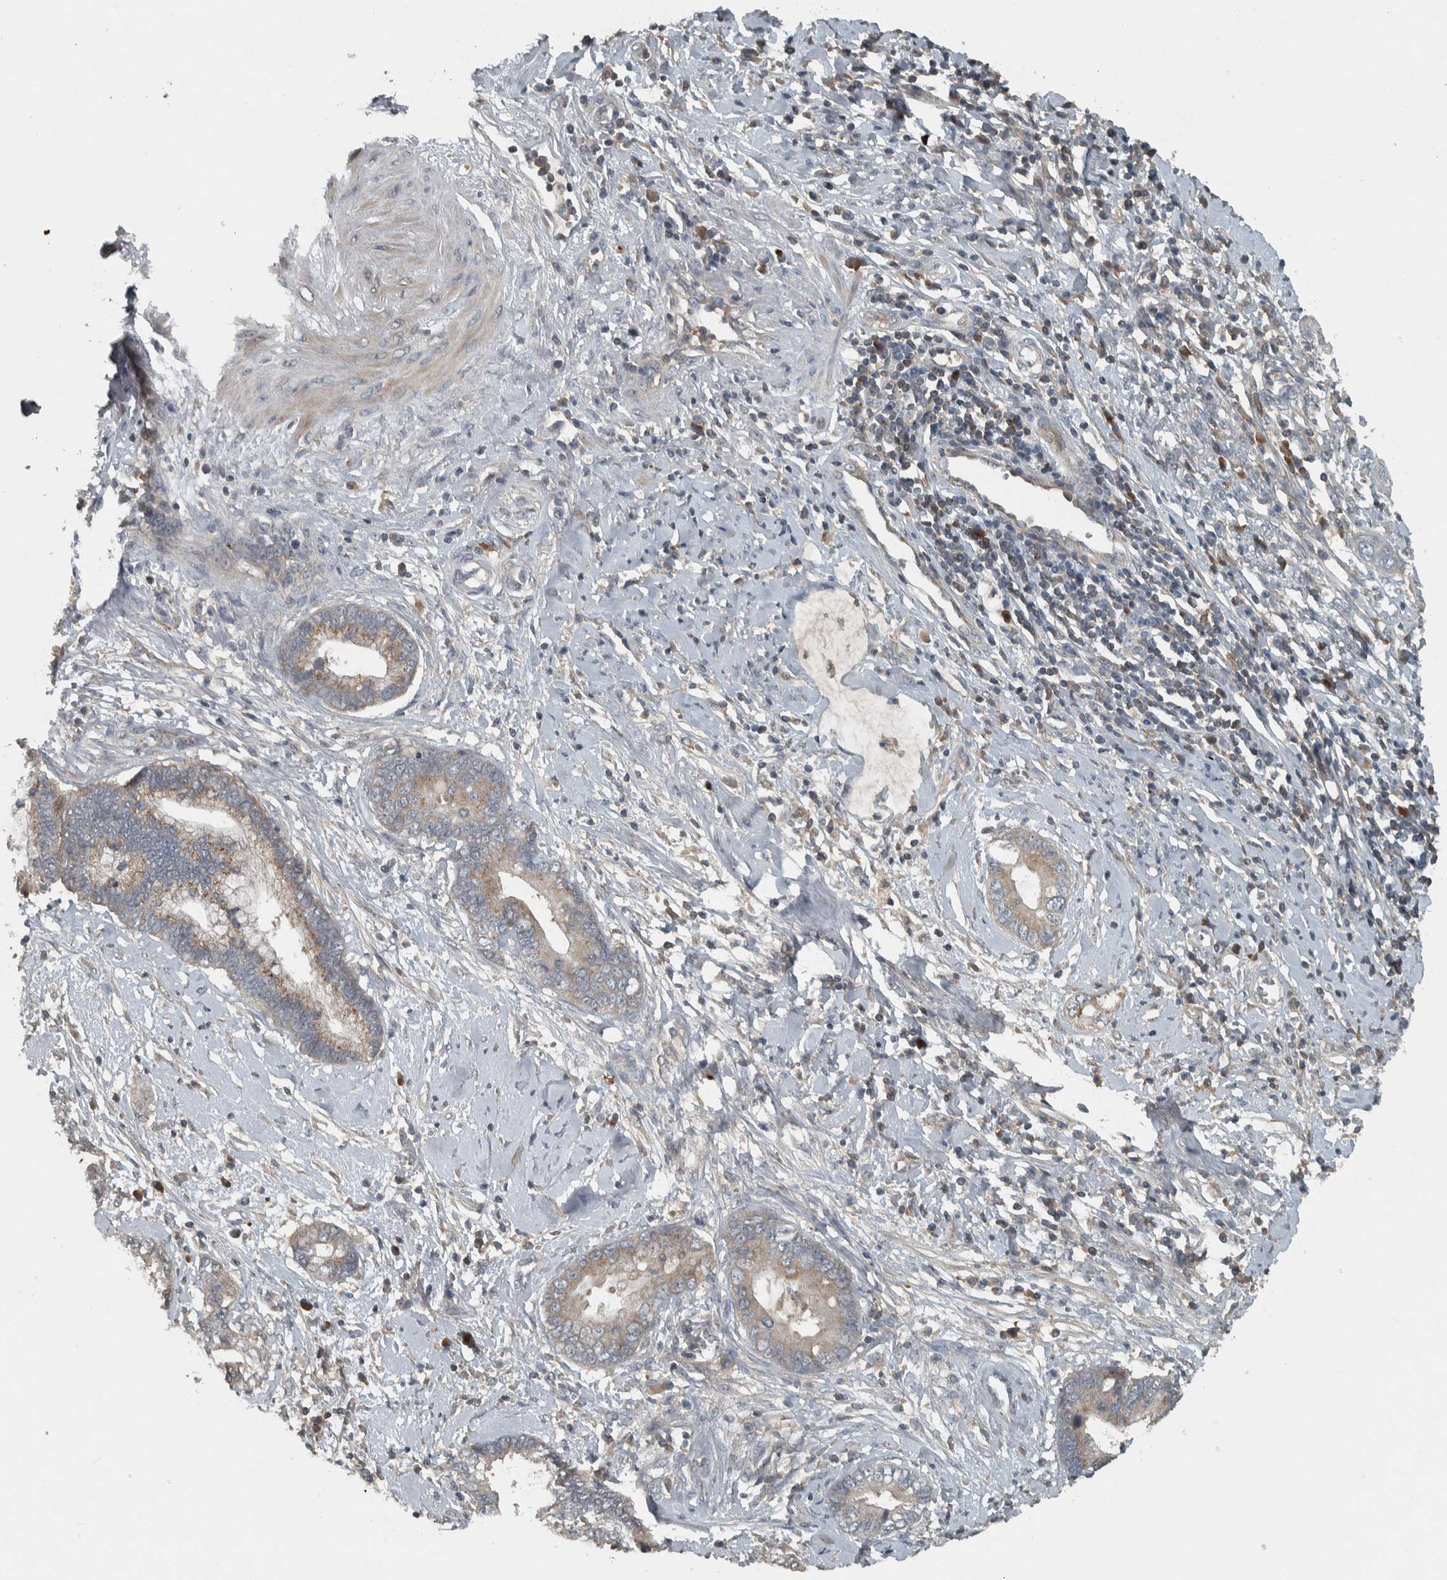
{"staining": {"intensity": "weak", "quantity": ">75%", "location": "cytoplasmic/membranous"}, "tissue": "cervical cancer", "cell_type": "Tumor cells", "image_type": "cancer", "snomed": [{"axis": "morphology", "description": "Adenocarcinoma, NOS"}, {"axis": "topography", "description": "Cervix"}], "caption": "Immunohistochemistry image of cervical cancer (adenocarcinoma) stained for a protein (brown), which shows low levels of weak cytoplasmic/membranous expression in about >75% of tumor cells.", "gene": "CLCN2", "patient": {"sex": "female", "age": 44}}